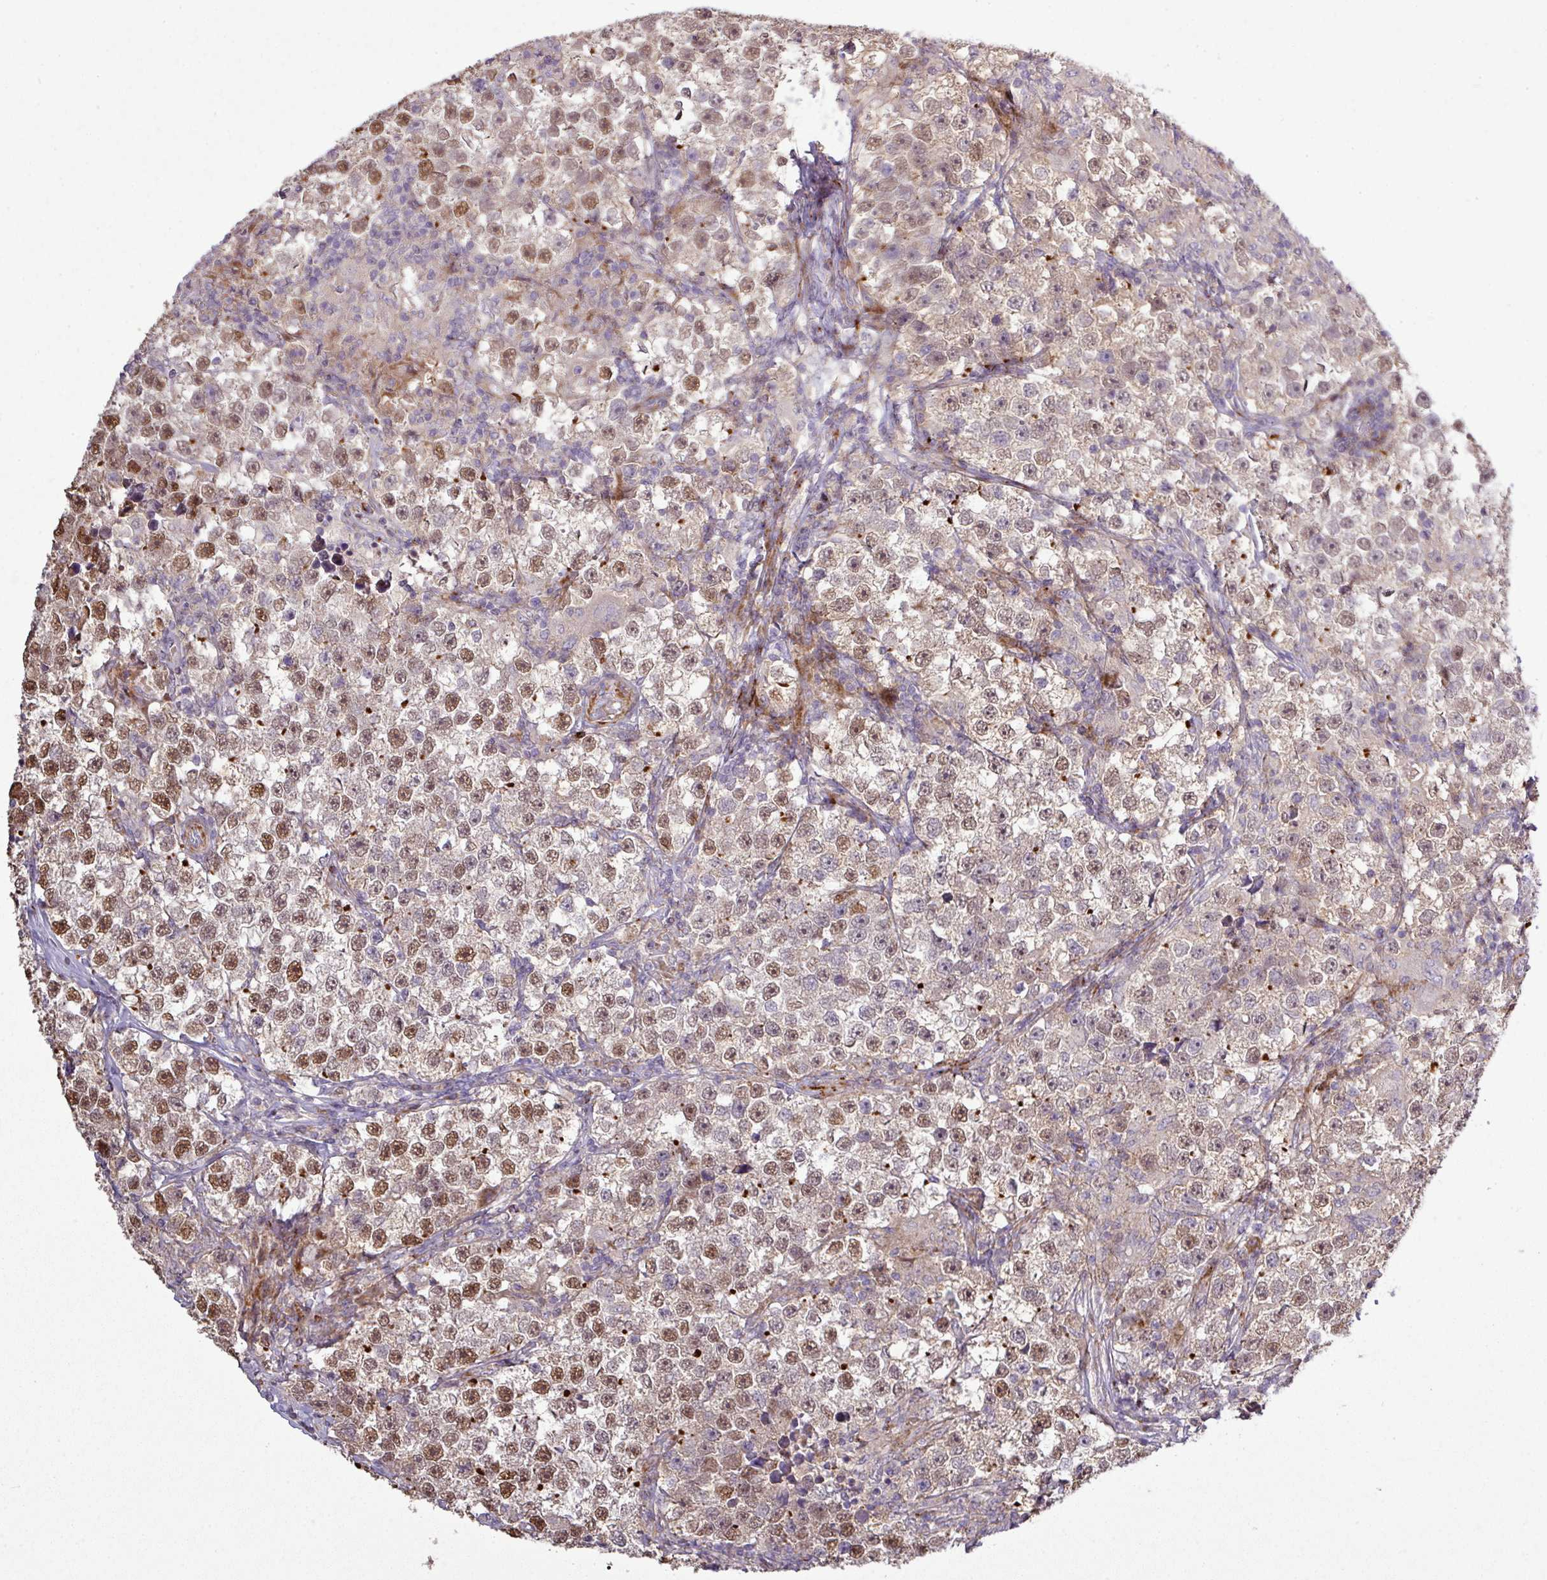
{"staining": {"intensity": "moderate", "quantity": ">75%", "location": "nuclear"}, "tissue": "testis cancer", "cell_type": "Tumor cells", "image_type": "cancer", "snomed": [{"axis": "morphology", "description": "Seminoma, NOS"}, {"axis": "topography", "description": "Testis"}], "caption": "IHC image of human seminoma (testis) stained for a protein (brown), which reveals medium levels of moderate nuclear expression in approximately >75% of tumor cells.", "gene": "TPRA1", "patient": {"sex": "male", "age": 46}}